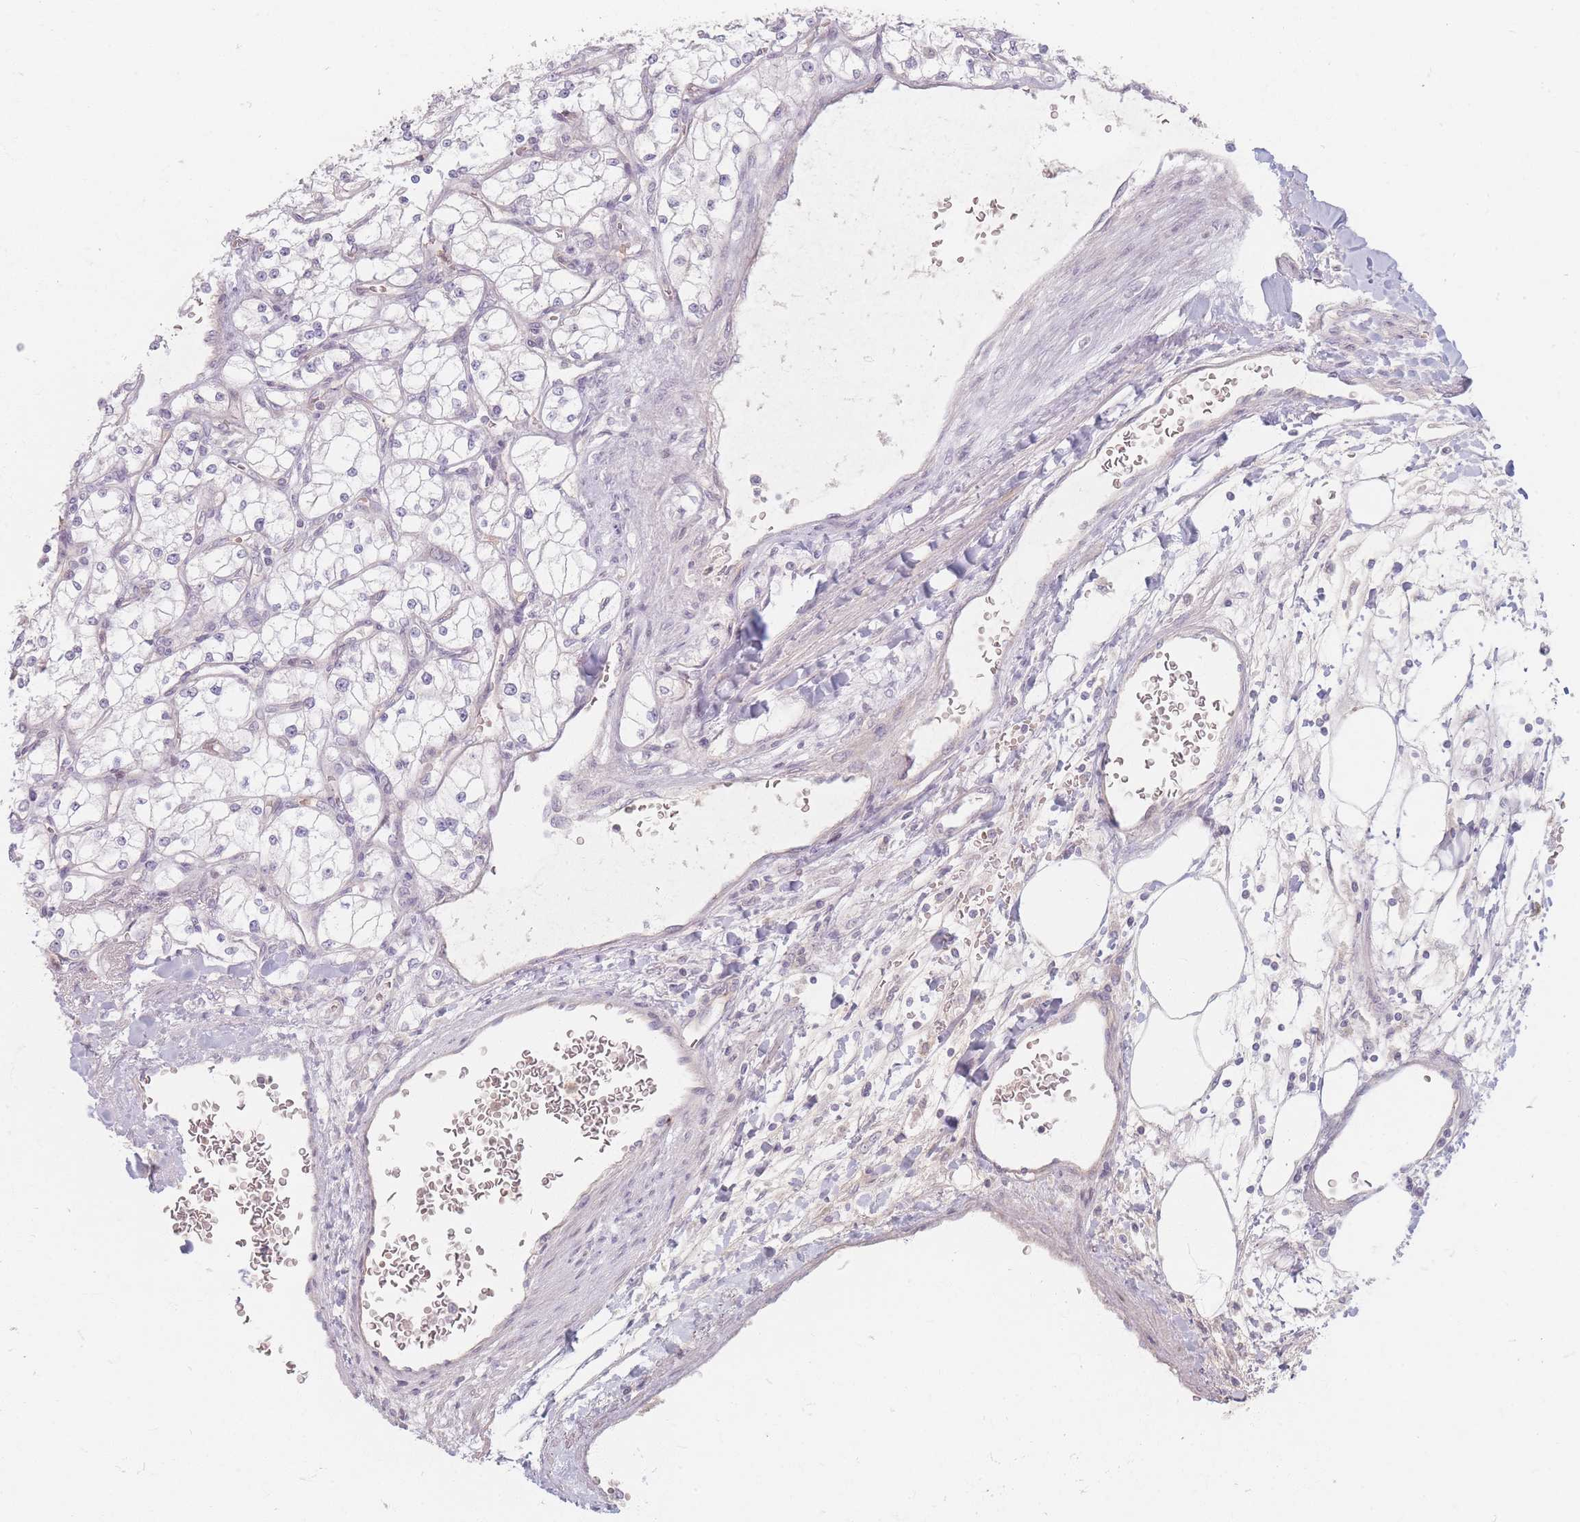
{"staining": {"intensity": "negative", "quantity": "none", "location": "none"}, "tissue": "renal cancer", "cell_type": "Tumor cells", "image_type": "cancer", "snomed": [{"axis": "morphology", "description": "Adenocarcinoma, NOS"}, {"axis": "topography", "description": "Kidney"}], "caption": "IHC image of human adenocarcinoma (renal) stained for a protein (brown), which reveals no expression in tumor cells.", "gene": "CHCHD7", "patient": {"sex": "male", "age": 80}}